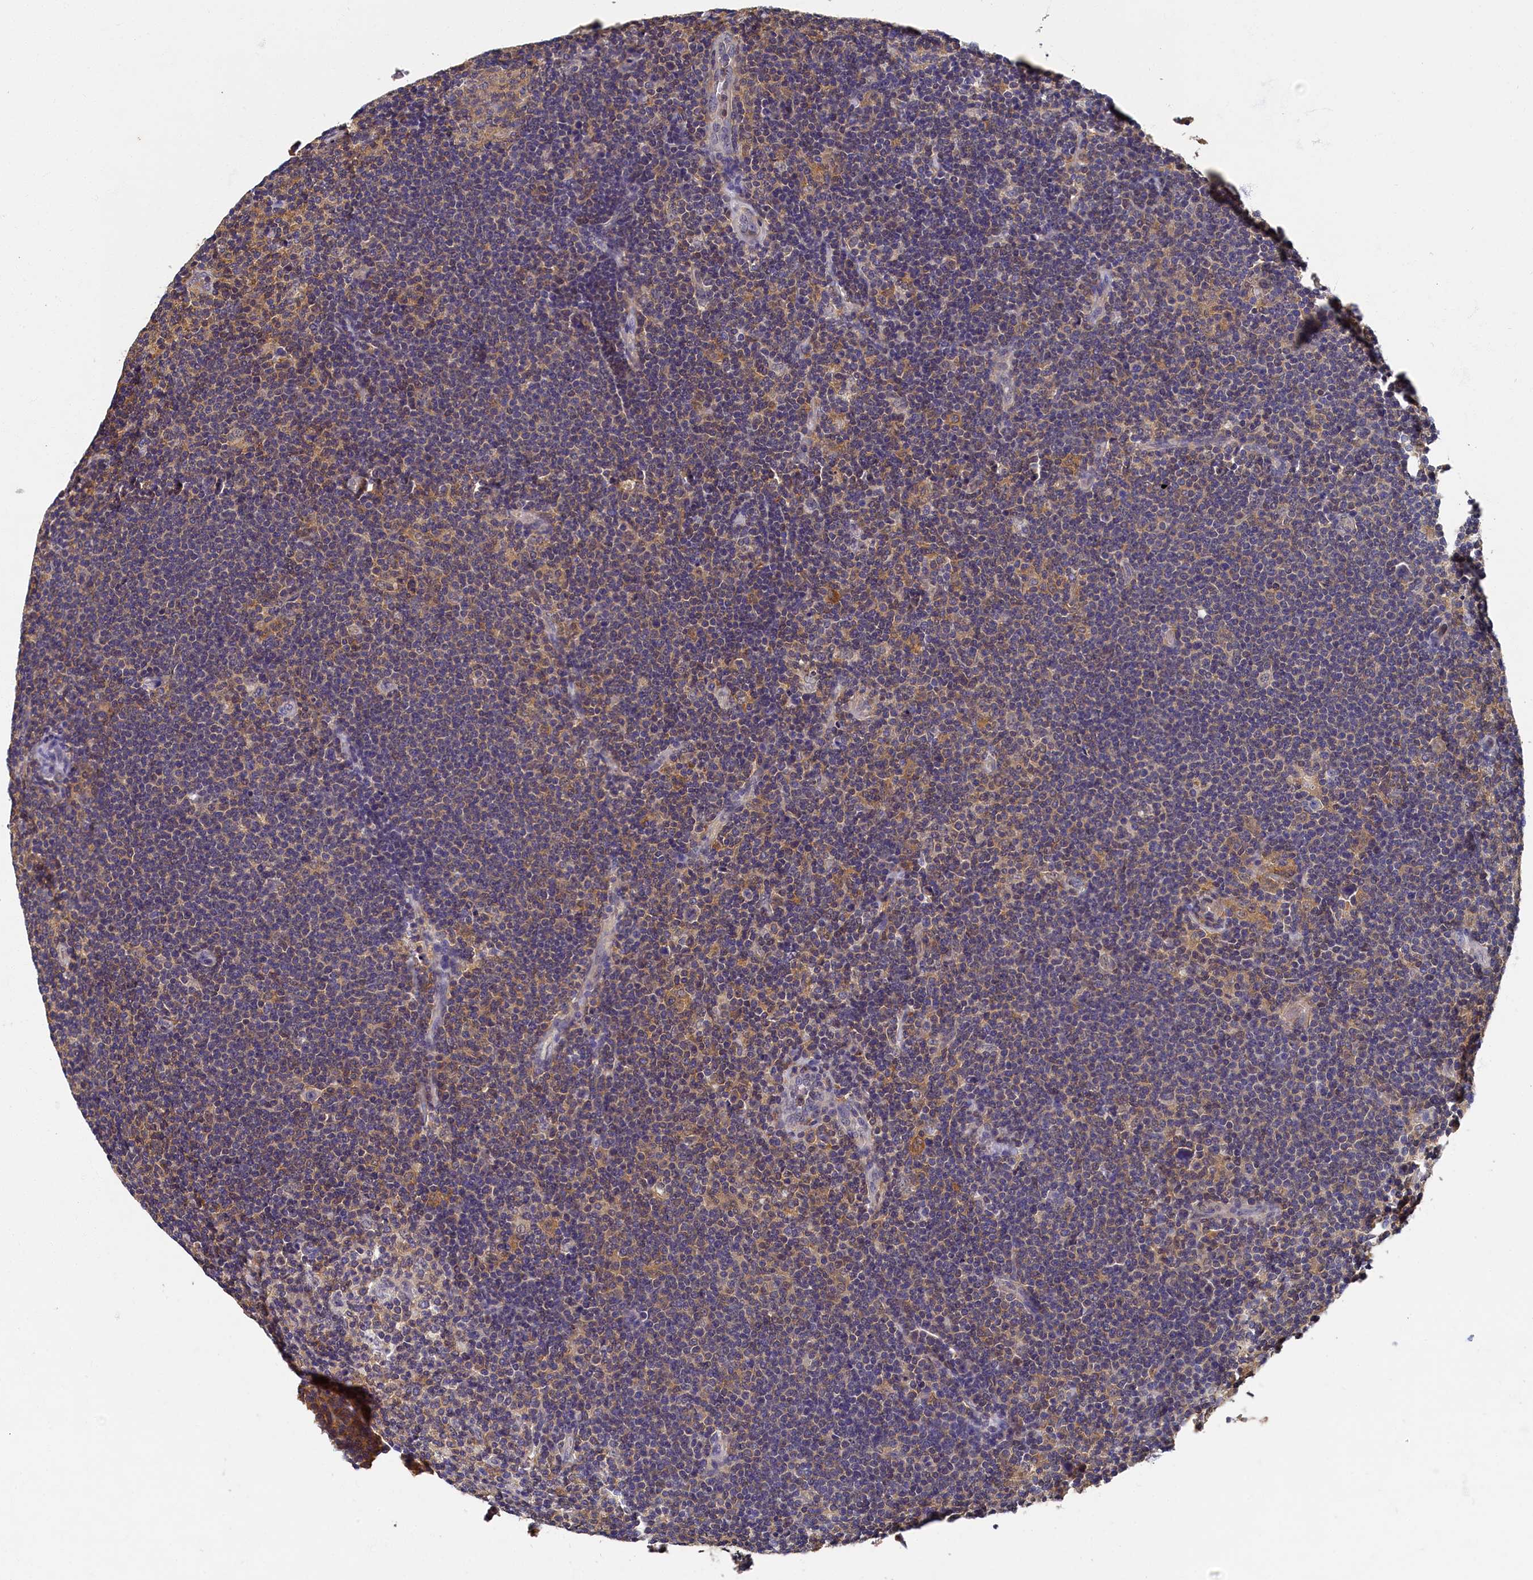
{"staining": {"intensity": "negative", "quantity": "none", "location": "none"}, "tissue": "lymphoma", "cell_type": "Tumor cells", "image_type": "cancer", "snomed": [{"axis": "morphology", "description": "Hodgkin's disease, NOS"}, {"axis": "topography", "description": "Lymph node"}], "caption": "This image is of Hodgkin's disease stained with immunohistochemistry (IHC) to label a protein in brown with the nuclei are counter-stained blue. There is no expression in tumor cells. Brightfield microscopy of immunohistochemistry stained with DAB (3,3'-diaminobenzidine) (brown) and hematoxylin (blue), captured at high magnification.", "gene": "TBCB", "patient": {"sex": "female", "age": 57}}